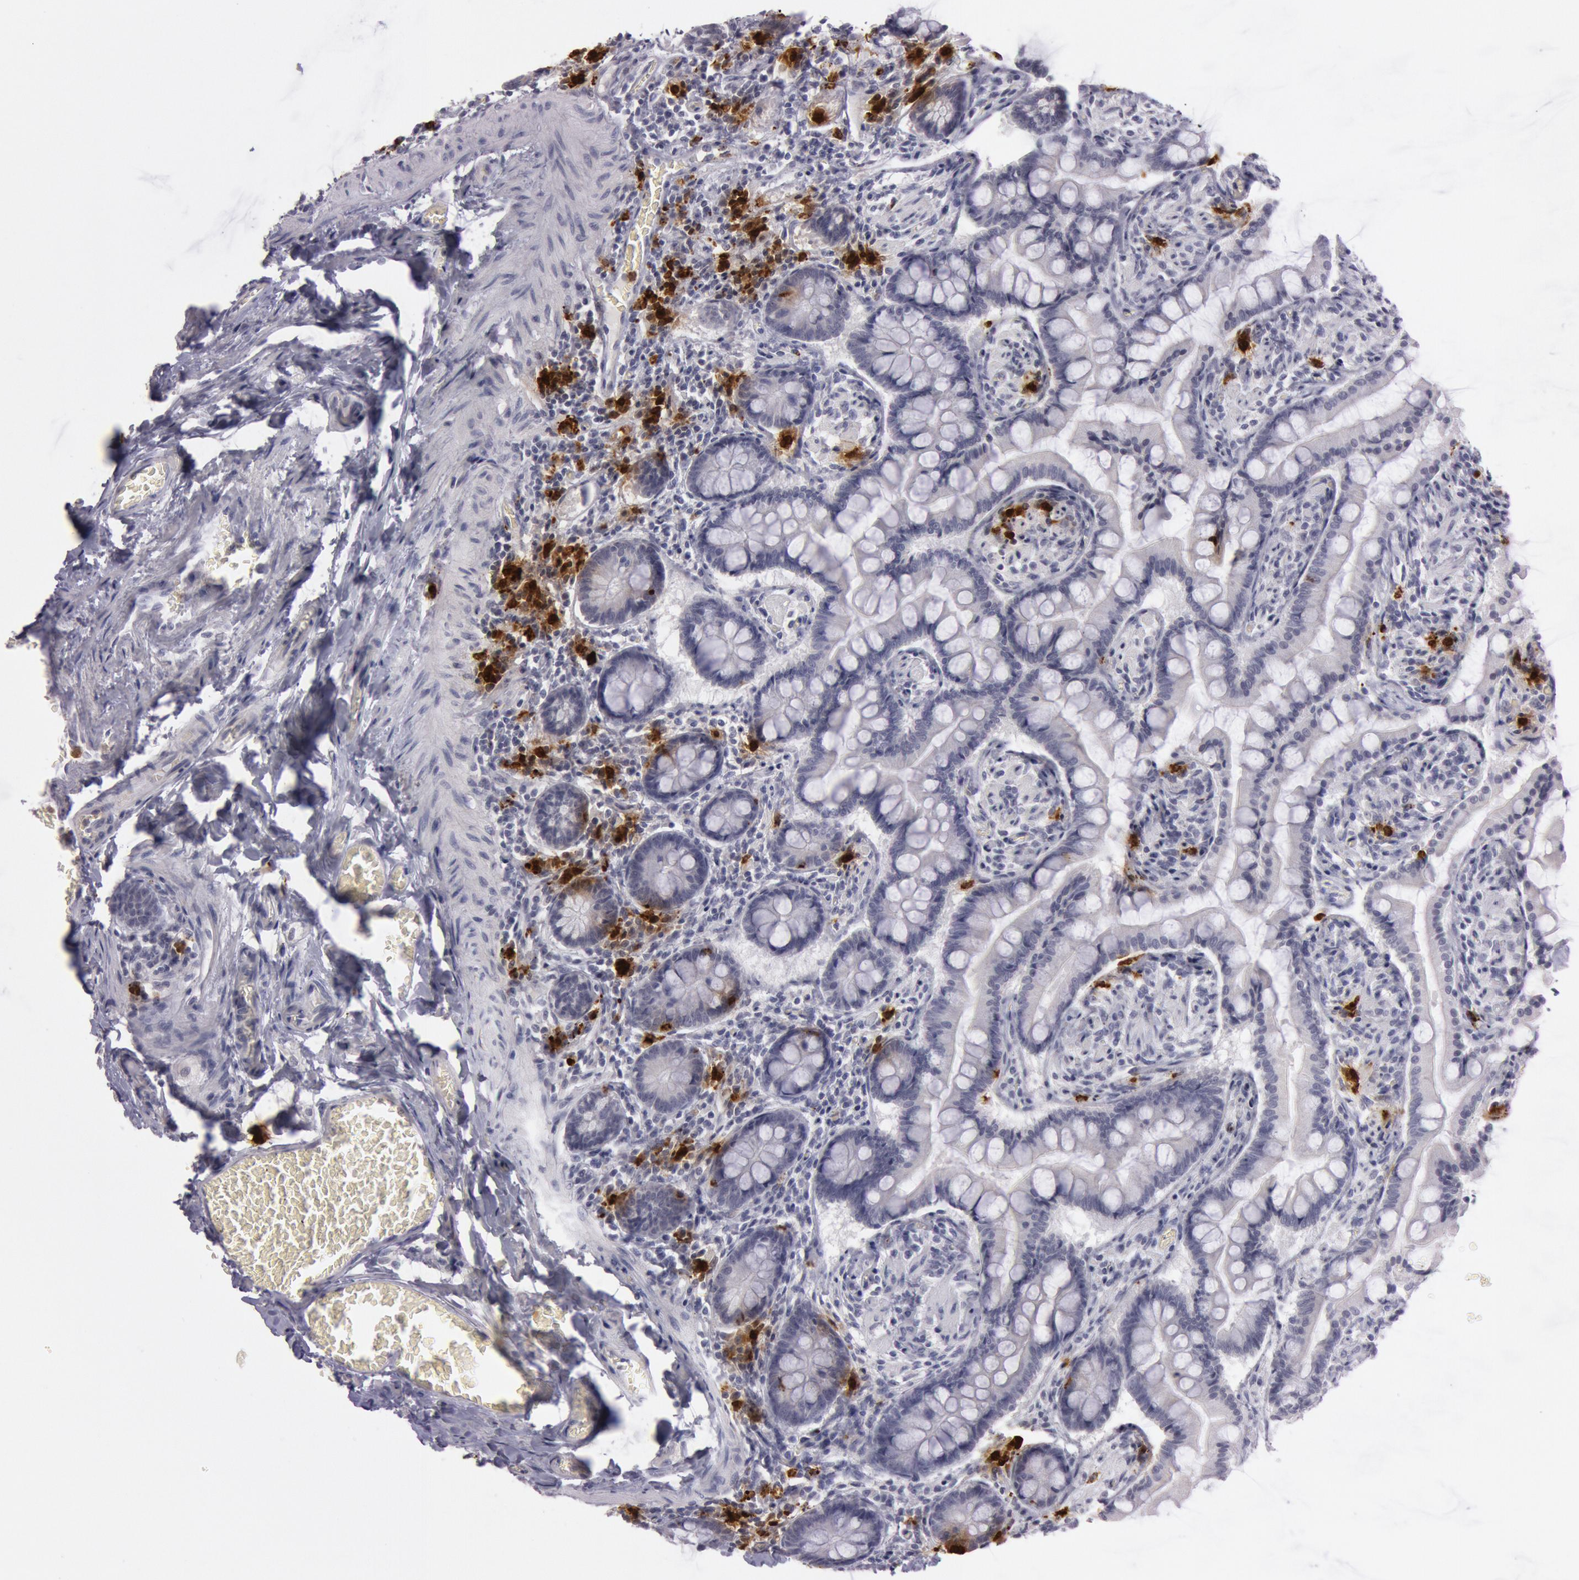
{"staining": {"intensity": "negative", "quantity": "none", "location": "none"}, "tissue": "small intestine", "cell_type": "Glandular cells", "image_type": "normal", "snomed": [{"axis": "morphology", "description": "Normal tissue, NOS"}, {"axis": "topography", "description": "Small intestine"}], "caption": "Immunohistochemistry (IHC) photomicrograph of normal human small intestine stained for a protein (brown), which shows no expression in glandular cells.", "gene": "KDM6A", "patient": {"sex": "male", "age": 41}}